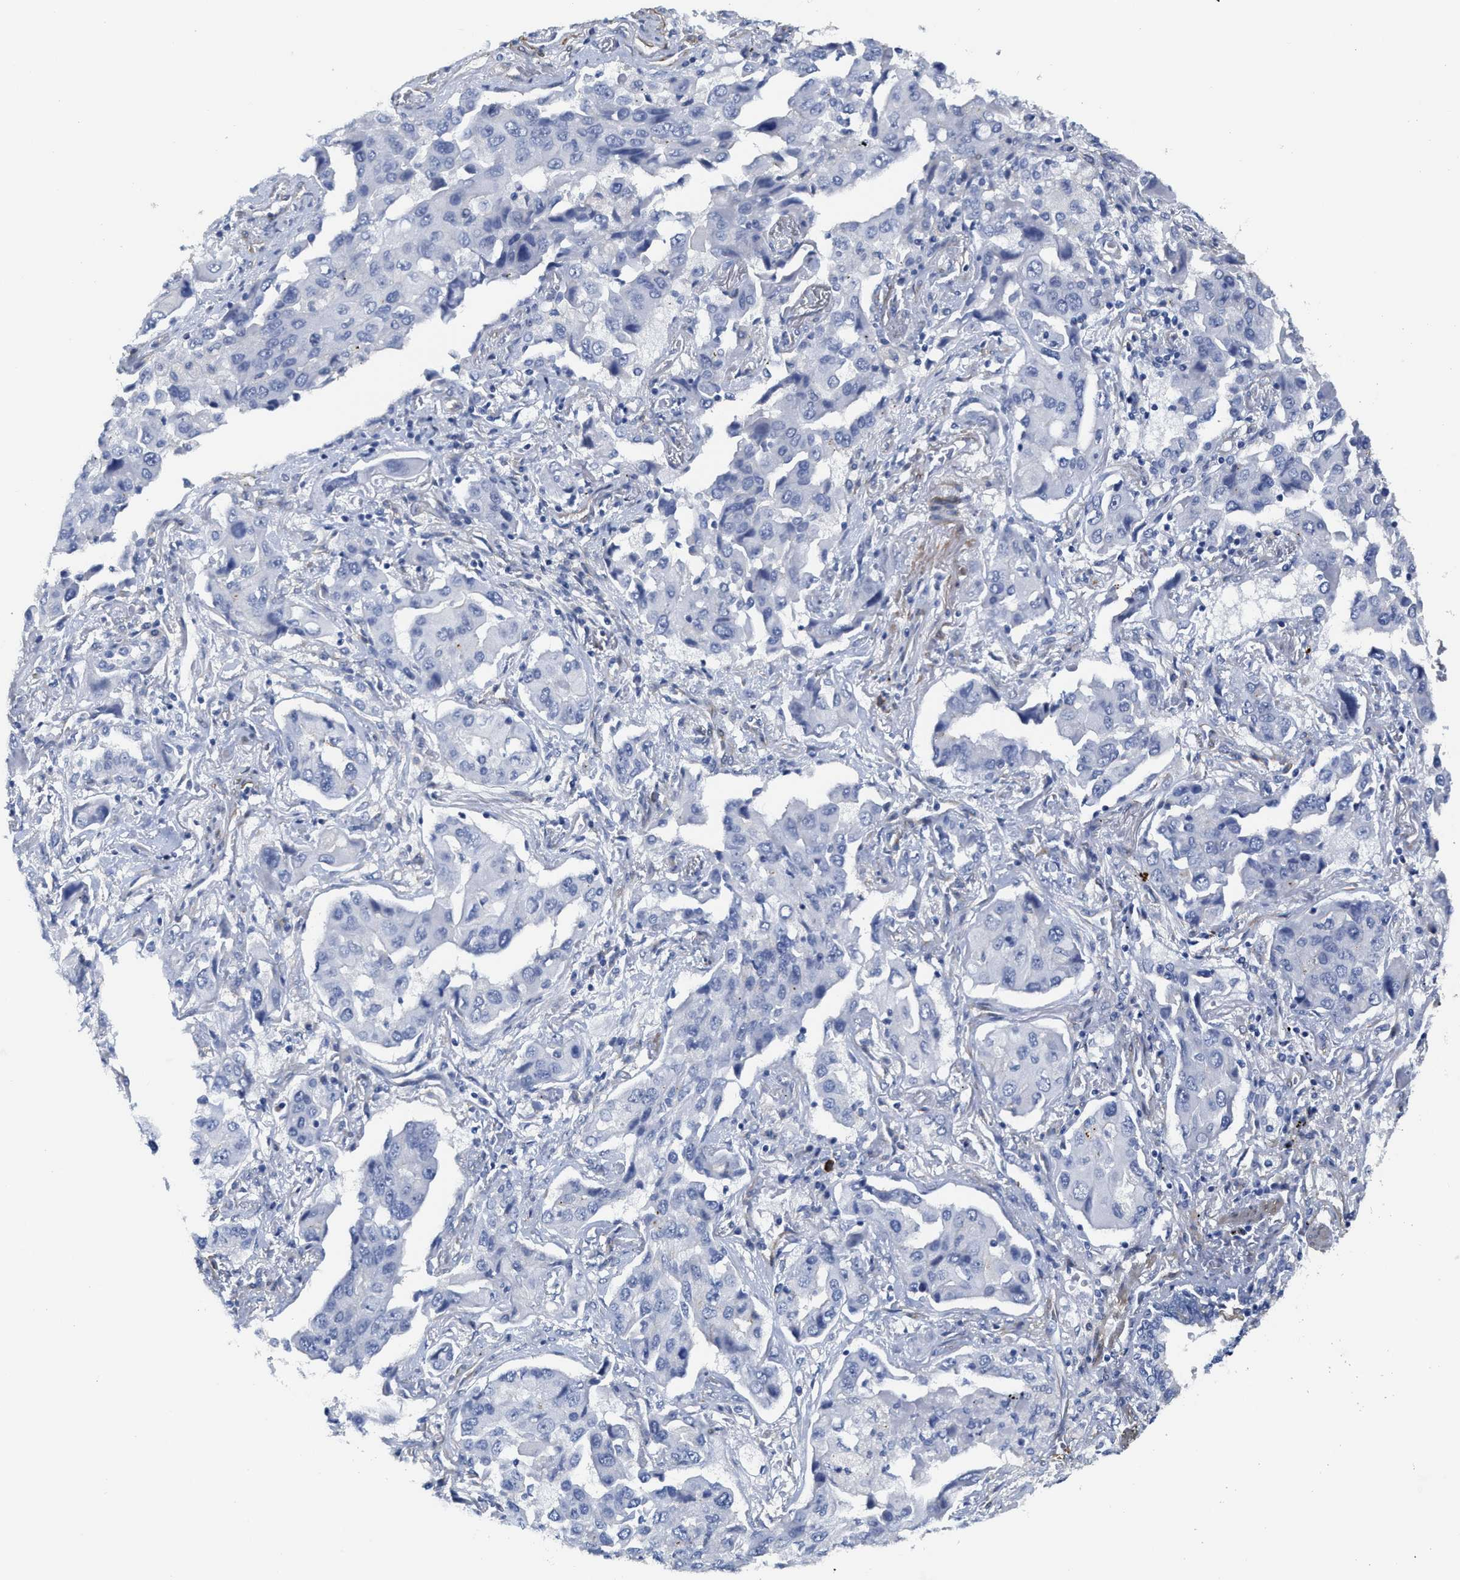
{"staining": {"intensity": "negative", "quantity": "none", "location": "none"}, "tissue": "lung cancer", "cell_type": "Tumor cells", "image_type": "cancer", "snomed": [{"axis": "morphology", "description": "Adenocarcinoma, NOS"}, {"axis": "topography", "description": "Lung"}], "caption": "This is an immunohistochemistry micrograph of lung cancer (adenocarcinoma). There is no positivity in tumor cells.", "gene": "TUB", "patient": {"sex": "female", "age": 65}}